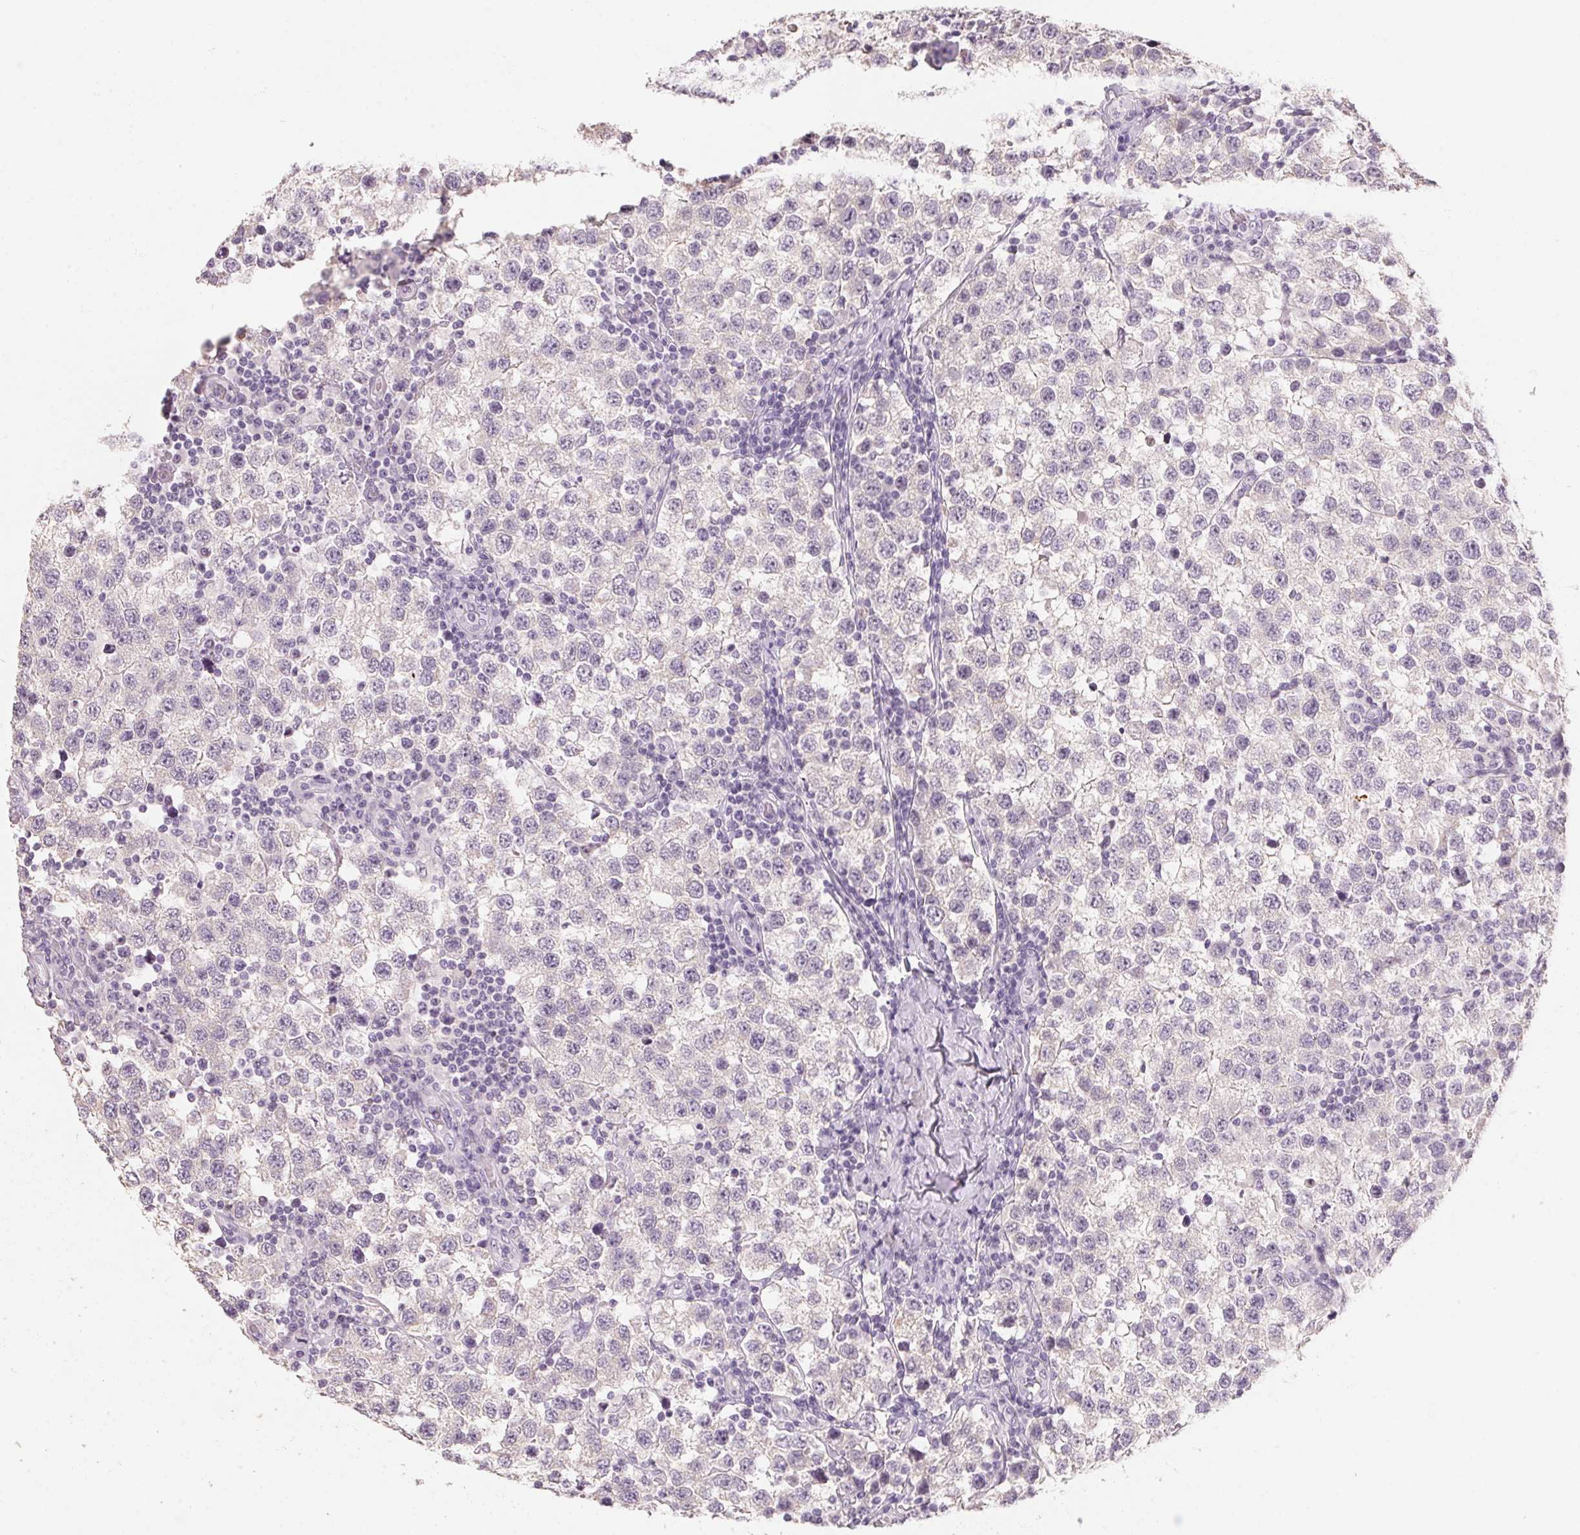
{"staining": {"intensity": "negative", "quantity": "none", "location": "none"}, "tissue": "testis cancer", "cell_type": "Tumor cells", "image_type": "cancer", "snomed": [{"axis": "morphology", "description": "Seminoma, NOS"}, {"axis": "topography", "description": "Testis"}], "caption": "This is an IHC histopathology image of testis cancer (seminoma). There is no staining in tumor cells.", "gene": "CAPZA3", "patient": {"sex": "male", "age": 34}}